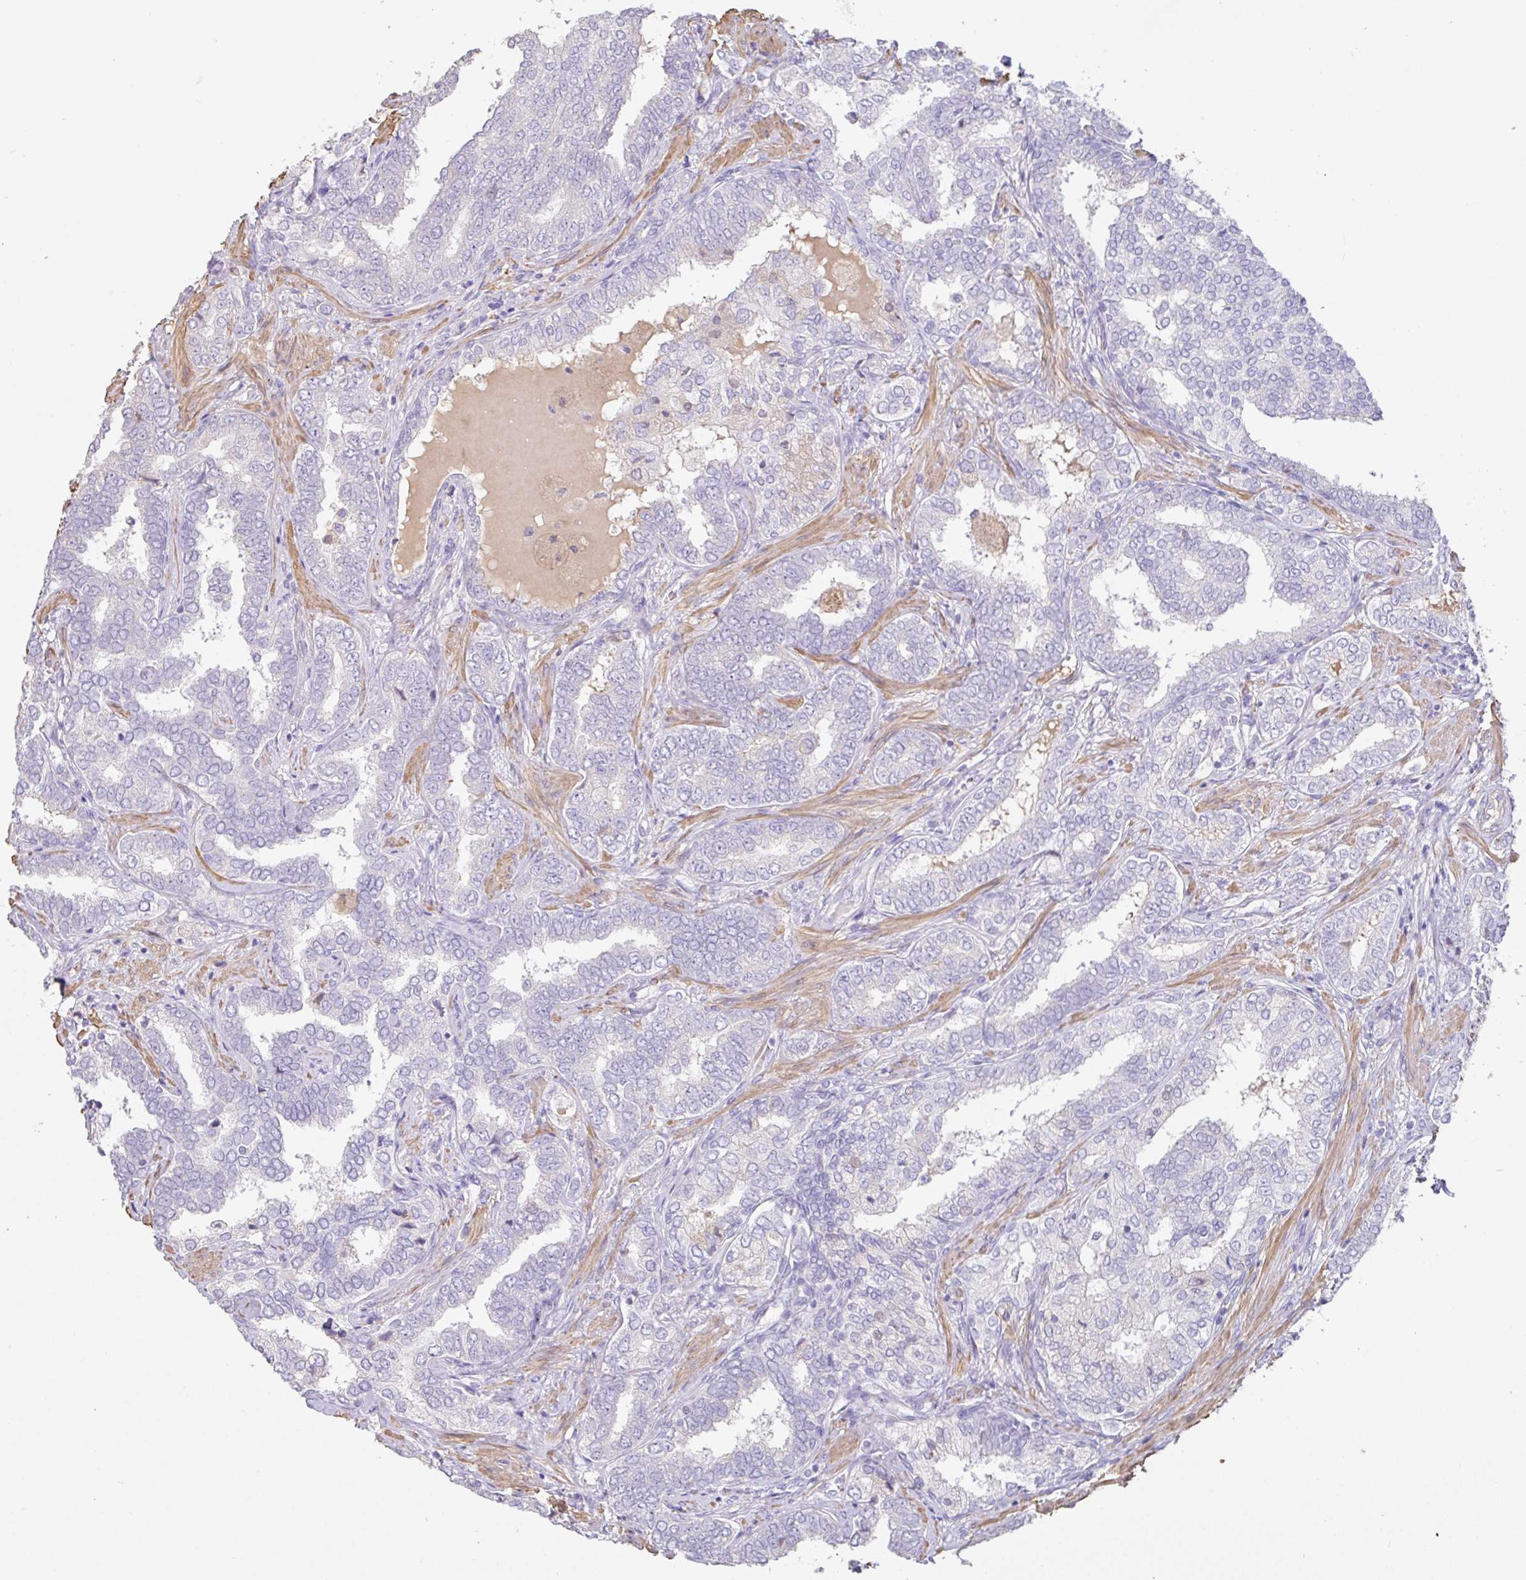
{"staining": {"intensity": "negative", "quantity": "none", "location": "none"}, "tissue": "prostate cancer", "cell_type": "Tumor cells", "image_type": "cancer", "snomed": [{"axis": "morphology", "description": "Adenocarcinoma, High grade"}, {"axis": "topography", "description": "Prostate"}], "caption": "There is no significant staining in tumor cells of prostate adenocarcinoma (high-grade).", "gene": "PYGM", "patient": {"sex": "male", "age": 72}}